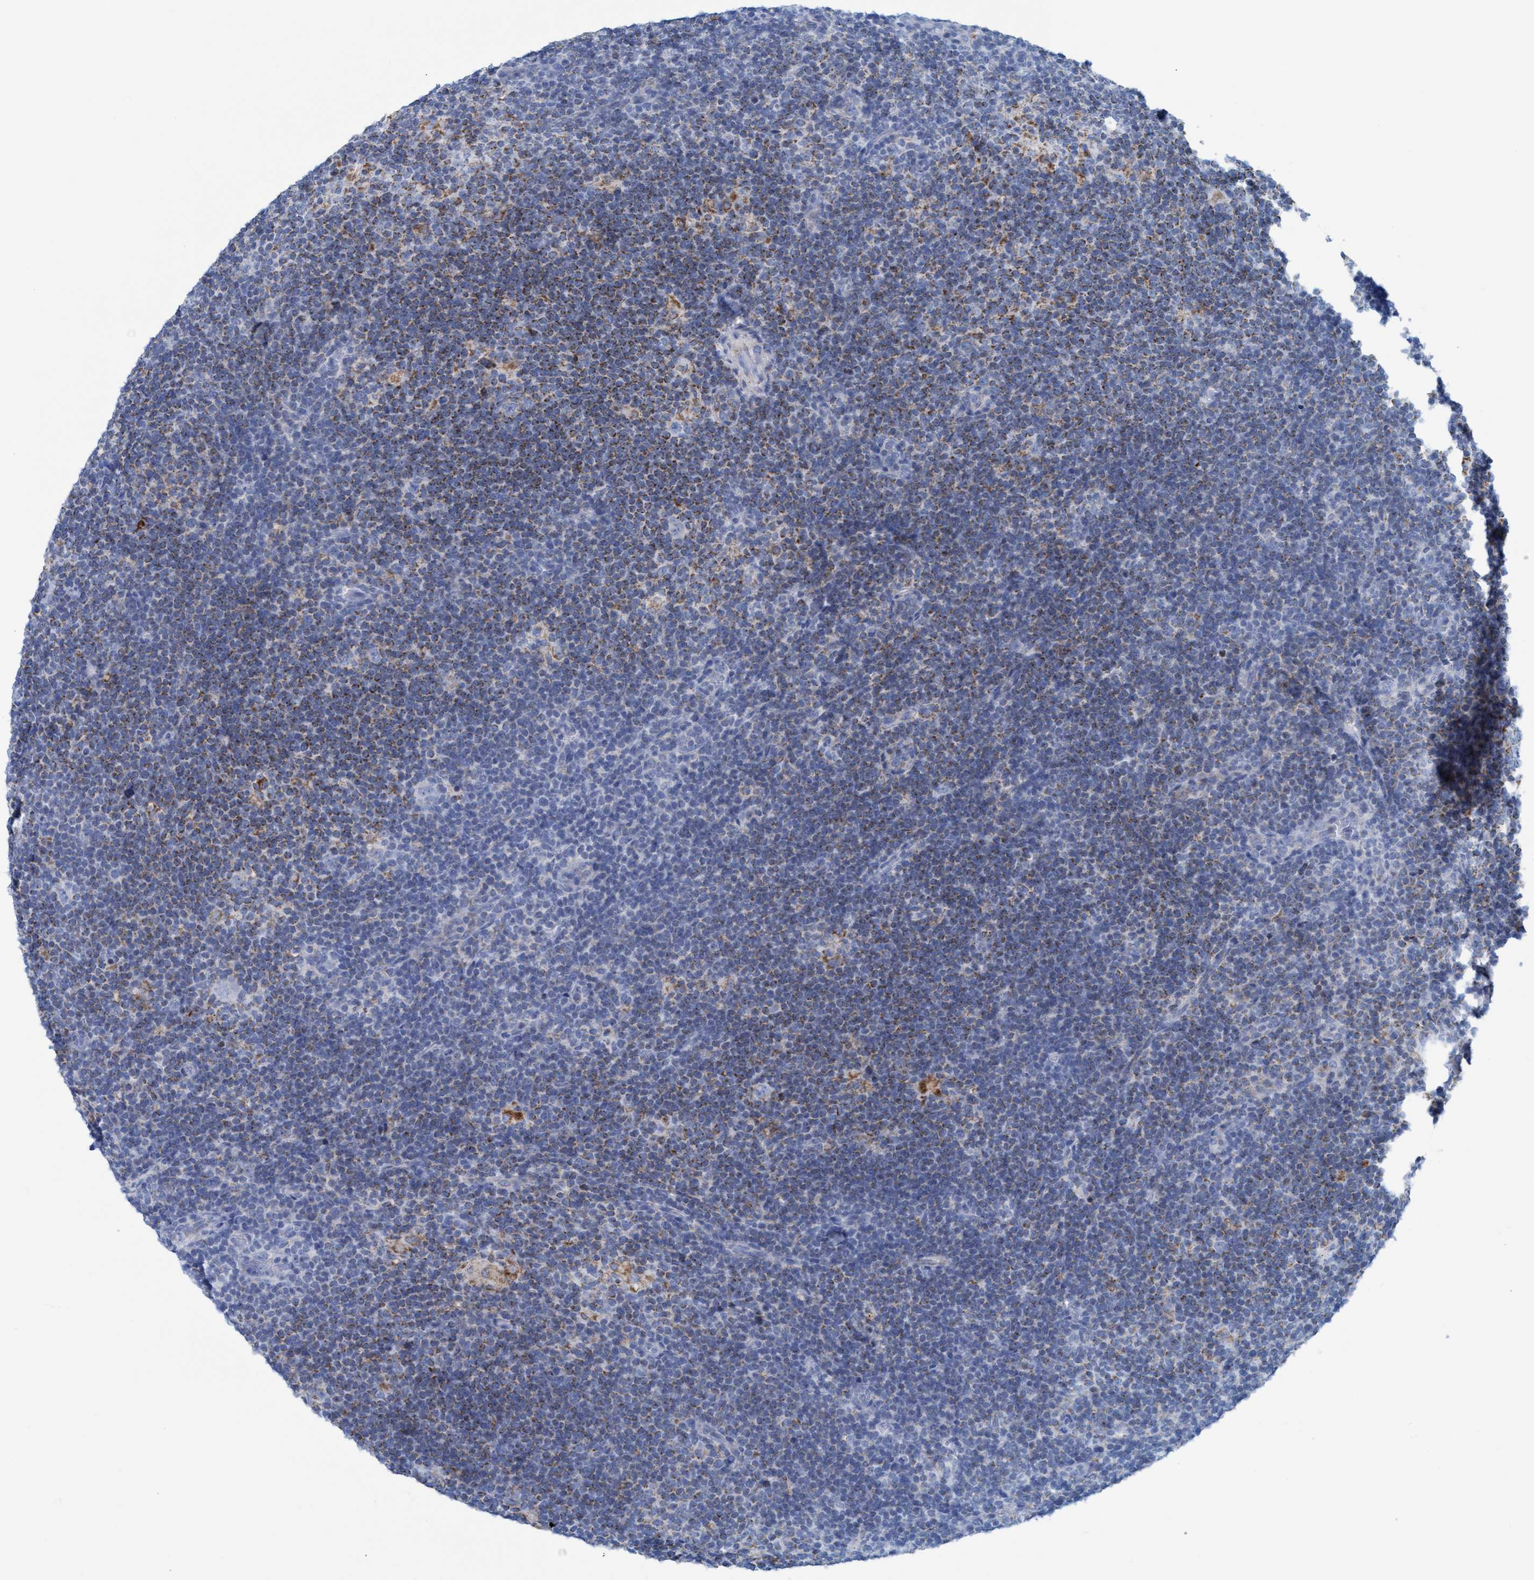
{"staining": {"intensity": "negative", "quantity": "none", "location": "none"}, "tissue": "lymphoma", "cell_type": "Tumor cells", "image_type": "cancer", "snomed": [{"axis": "morphology", "description": "Hodgkin's disease, NOS"}, {"axis": "topography", "description": "Lymph node"}], "caption": "The micrograph shows no significant positivity in tumor cells of Hodgkin's disease.", "gene": "GGA3", "patient": {"sex": "female", "age": 57}}